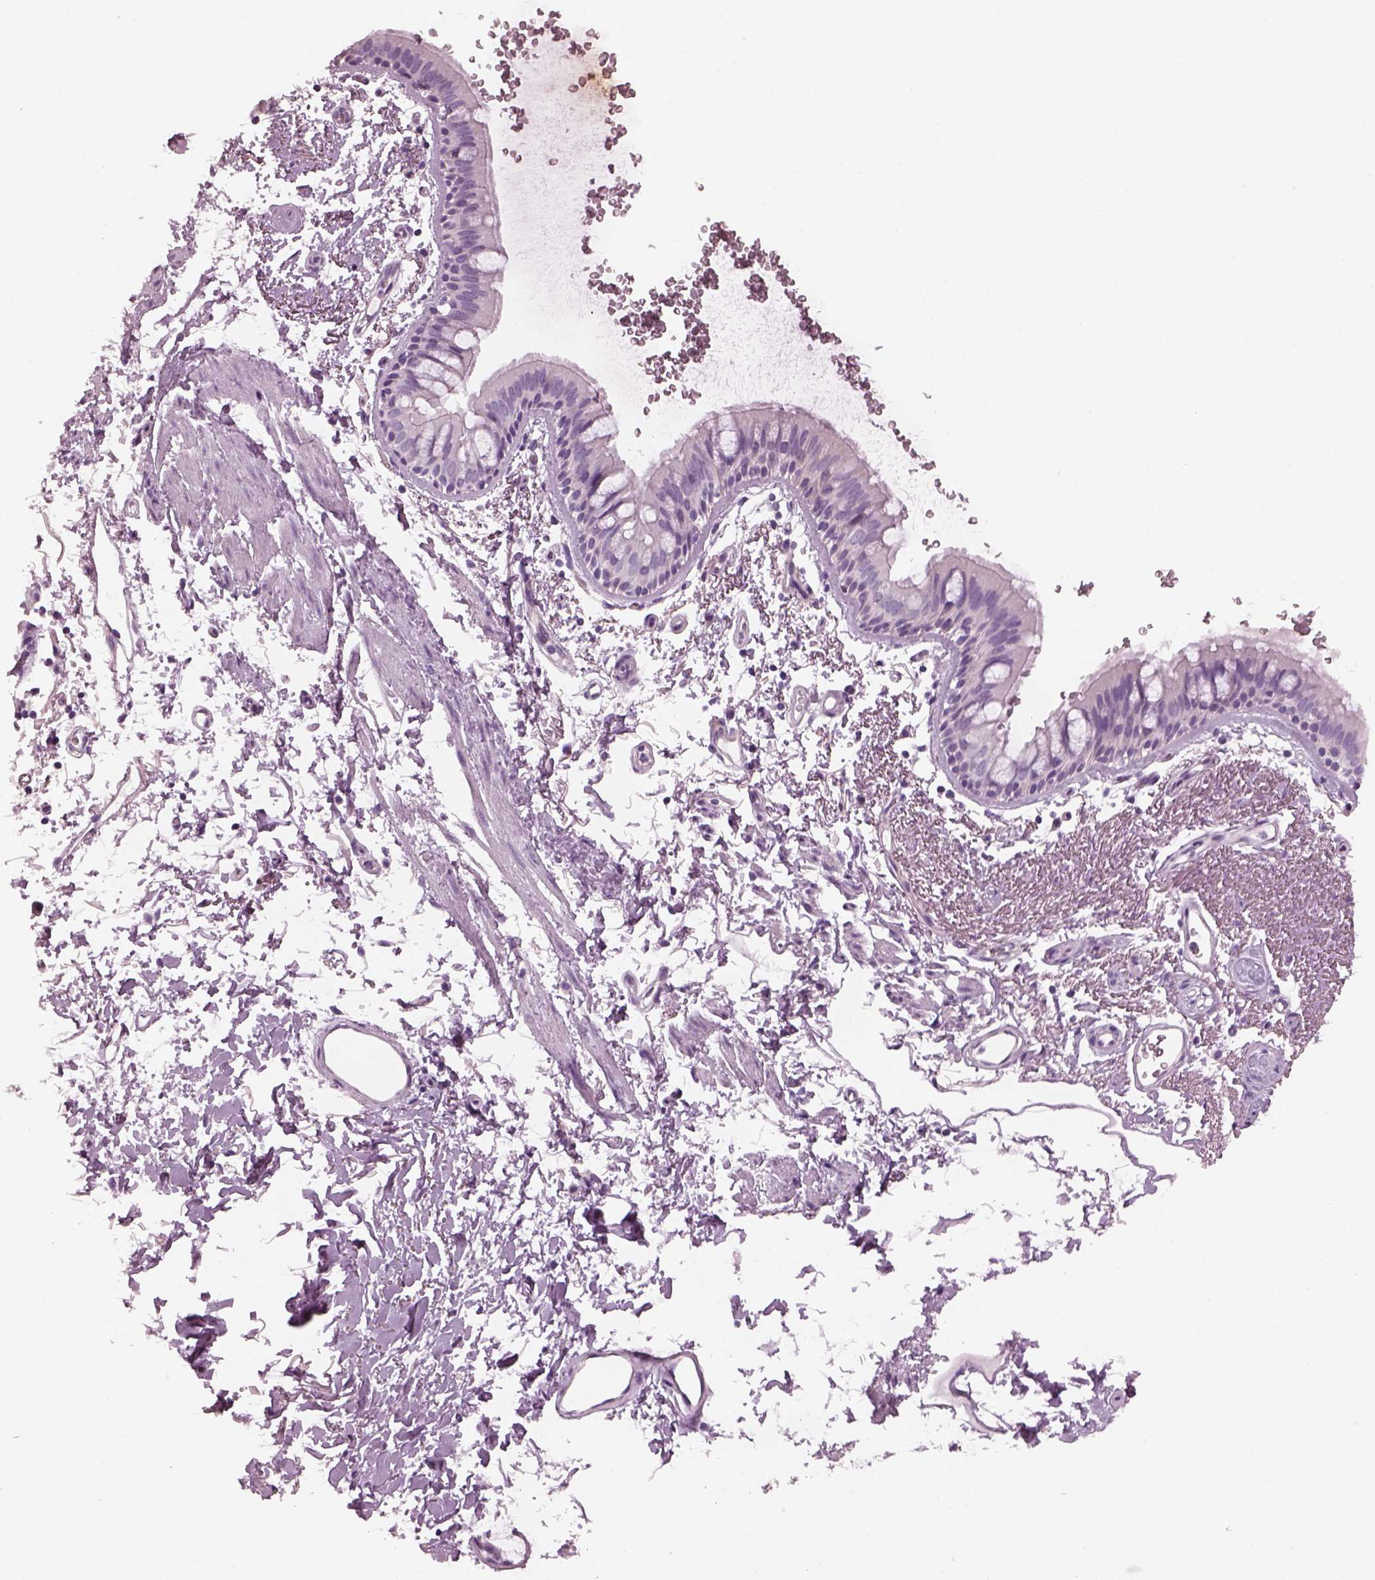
{"staining": {"intensity": "negative", "quantity": "none", "location": "none"}, "tissue": "bronchus", "cell_type": "Respiratory epithelial cells", "image_type": "normal", "snomed": [{"axis": "morphology", "description": "Normal tissue, NOS"}, {"axis": "topography", "description": "Lymph node"}, {"axis": "topography", "description": "Bronchus"}], "caption": "The immunohistochemistry photomicrograph has no significant expression in respiratory epithelial cells of bronchus. (DAB IHC, high magnification).", "gene": "PDC", "patient": {"sex": "female", "age": 70}}